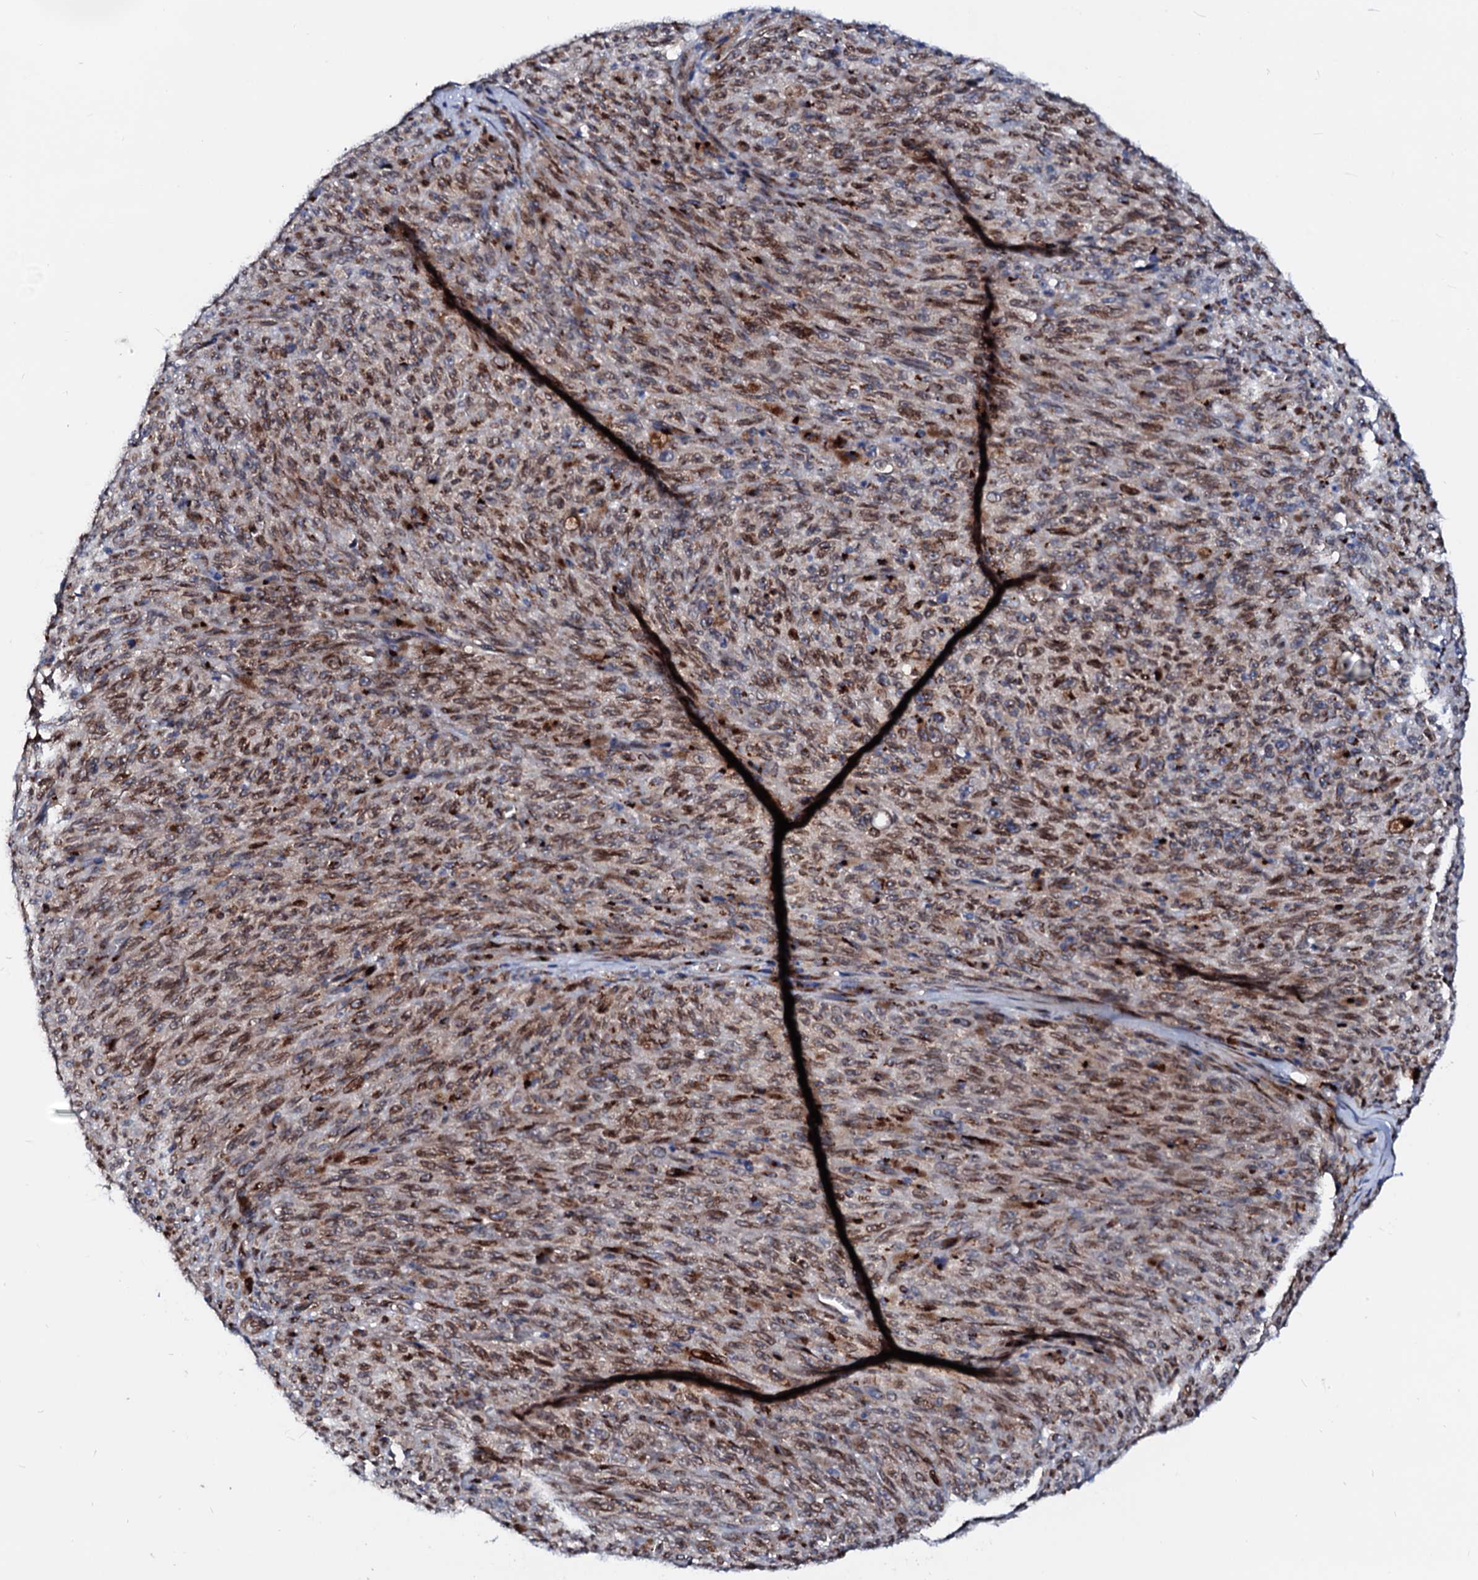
{"staining": {"intensity": "moderate", "quantity": ">75%", "location": "cytoplasmic/membranous"}, "tissue": "melanoma", "cell_type": "Tumor cells", "image_type": "cancer", "snomed": [{"axis": "morphology", "description": "Malignant melanoma, NOS"}, {"axis": "topography", "description": "Skin"}], "caption": "A brown stain labels moderate cytoplasmic/membranous expression of a protein in human malignant melanoma tumor cells.", "gene": "TMCO3", "patient": {"sex": "female", "age": 82}}